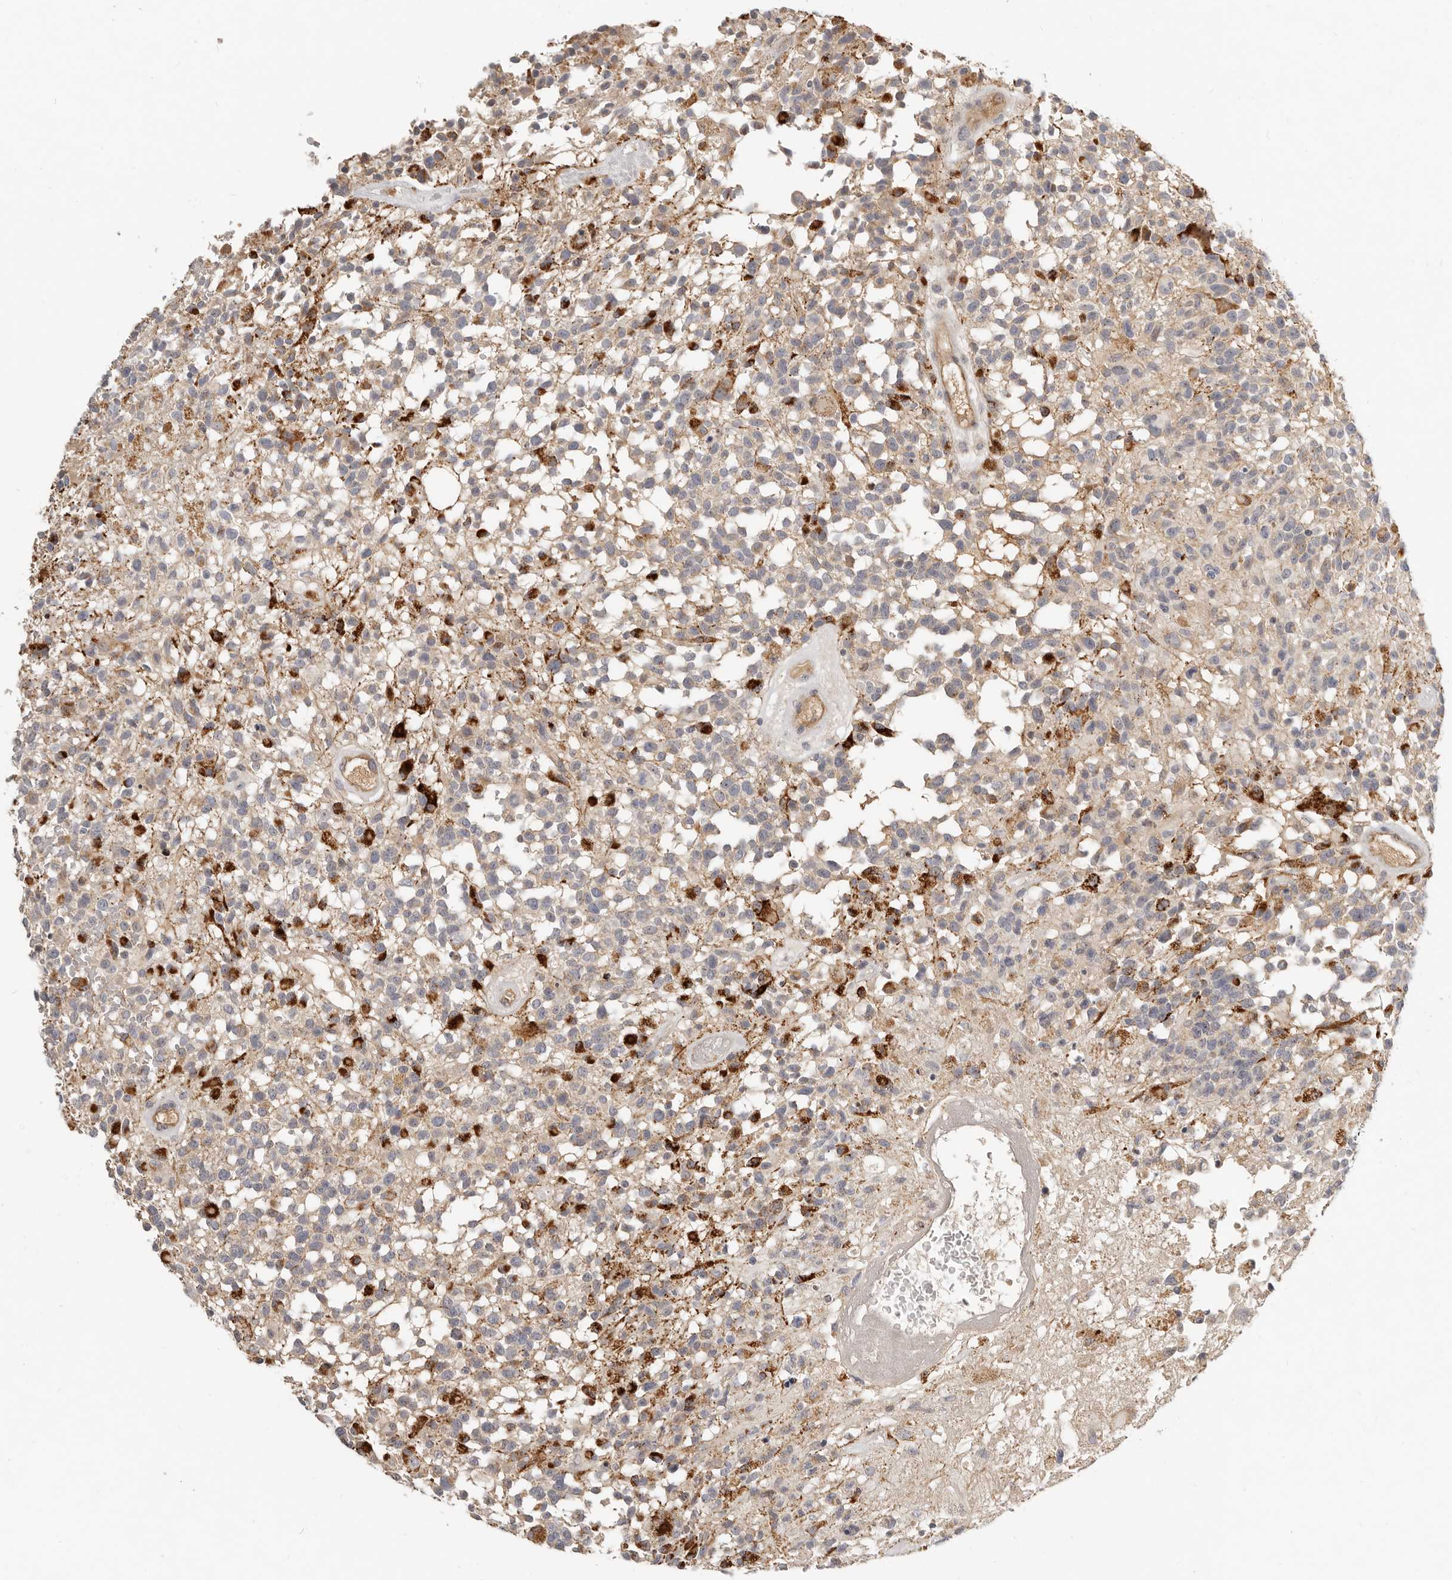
{"staining": {"intensity": "weak", "quantity": "25%-75%", "location": "cytoplasmic/membranous"}, "tissue": "glioma", "cell_type": "Tumor cells", "image_type": "cancer", "snomed": [{"axis": "morphology", "description": "Glioma, malignant, High grade"}, {"axis": "morphology", "description": "Glioblastoma, NOS"}, {"axis": "topography", "description": "Brain"}], "caption": "Immunohistochemical staining of glioblastoma demonstrates low levels of weak cytoplasmic/membranous protein staining in approximately 25%-75% of tumor cells.", "gene": "MICALL2", "patient": {"sex": "male", "age": 60}}